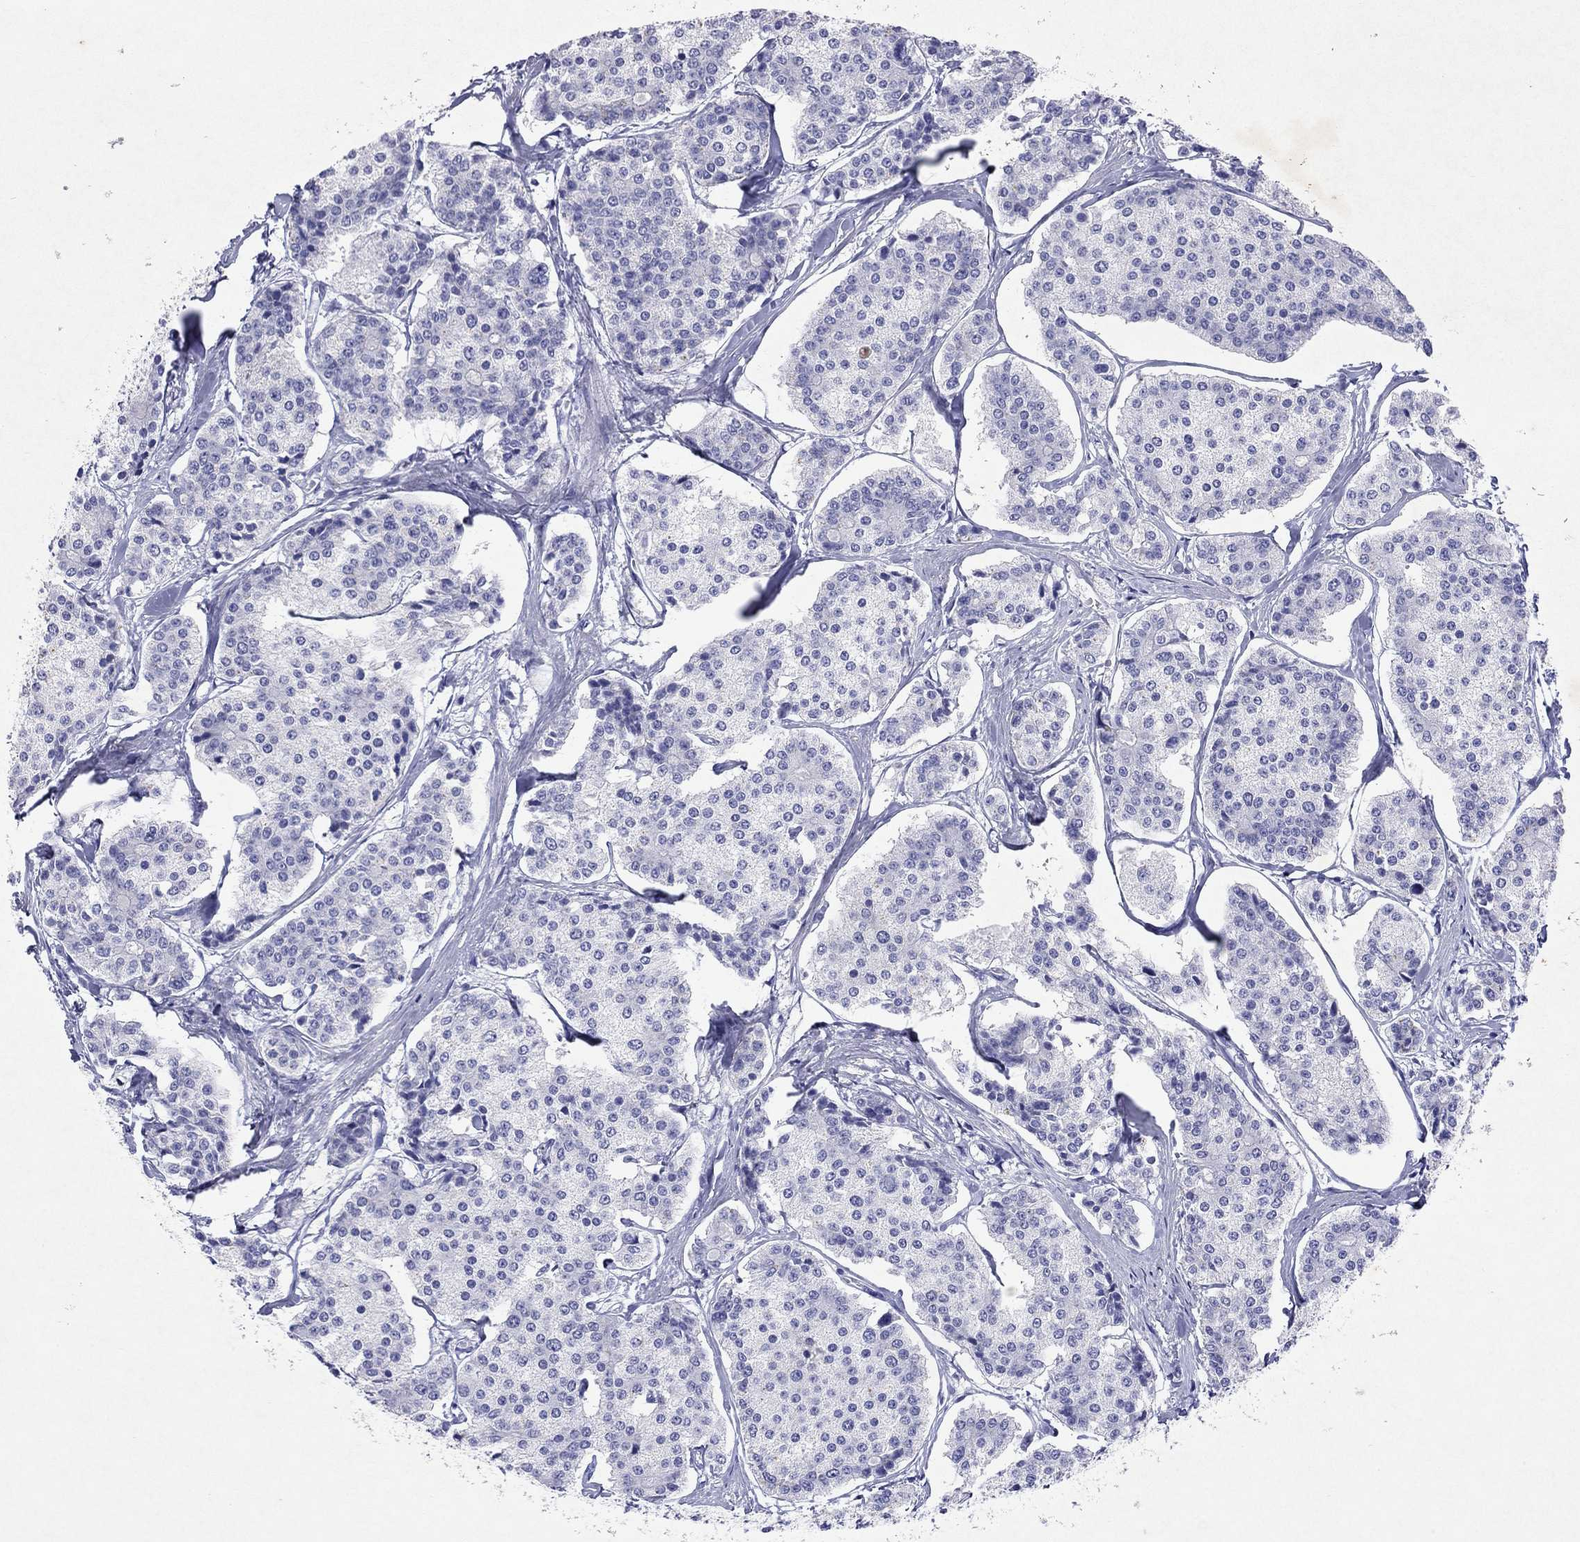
{"staining": {"intensity": "negative", "quantity": "none", "location": "none"}, "tissue": "carcinoid", "cell_type": "Tumor cells", "image_type": "cancer", "snomed": [{"axis": "morphology", "description": "Carcinoid, malignant, NOS"}, {"axis": "topography", "description": "Small intestine"}], "caption": "High magnification brightfield microscopy of carcinoid stained with DAB (brown) and counterstained with hematoxylin (blue): tumor cells show no significant expression.", "gene": "ARMC12", "patient": {"sex": "female", "age": 65}}